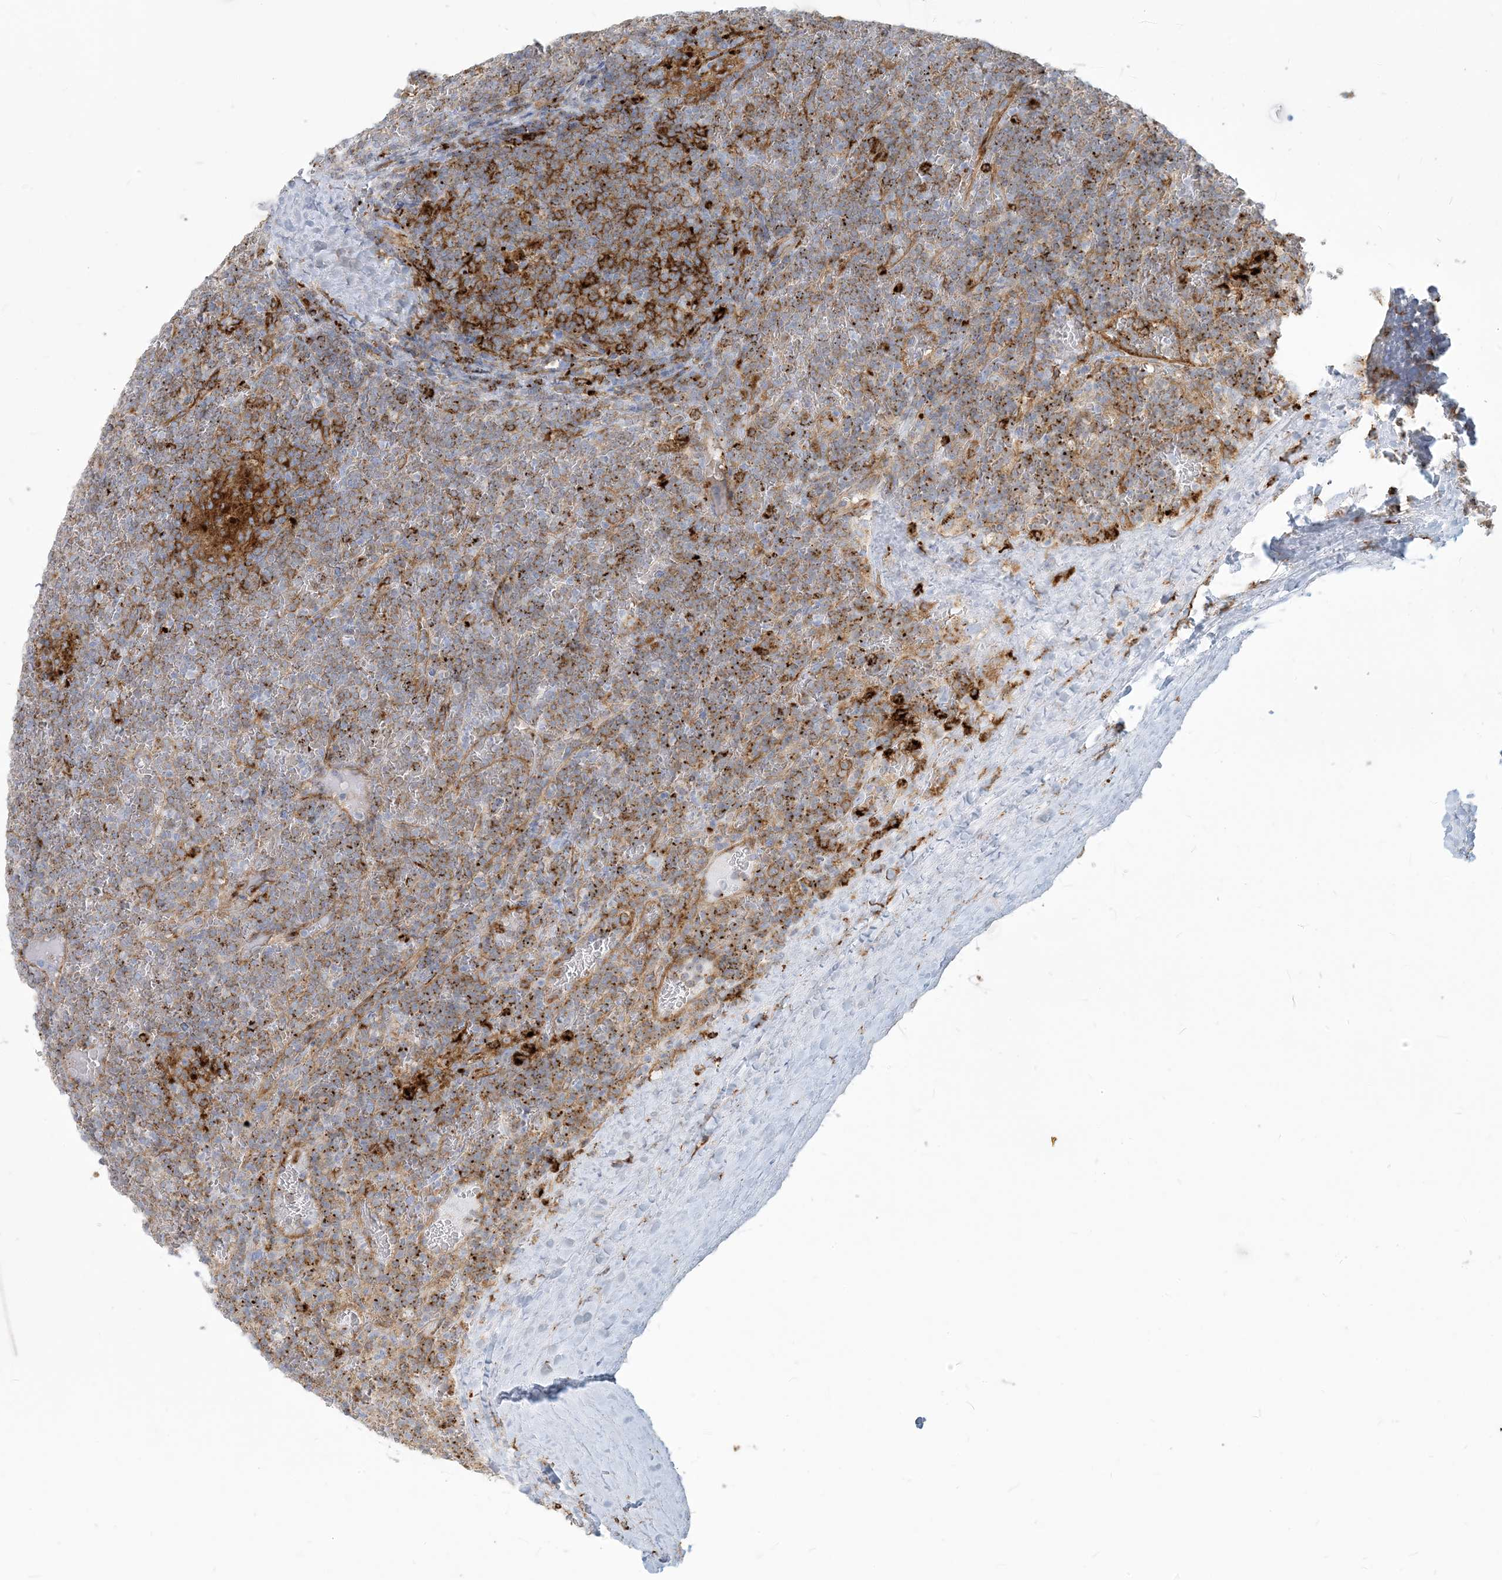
{"staining": {"intensity": "moderate", "quantity": ">75%", "location": "cytoplasmic/membranous"}, "tissue": "lymphoma", "cell_type": "Tumor cells", "image_type": "cancer", "snomed": [{"axis": "morphology", "description": "Malignant lymphoma, non-Hodgkin's type, Low grade"}, {"axis": "topography", "description": "Spleen"}], "caption": "DAB (3,3'-diaminobenzidine) immunohistochemical staining of human lymphoma exhibits moderate cytoplasmic/membranous protein staining in approximately >75% of tumor cells. (brown staining indicates protein expression, while blue staining denotes nuclei).", "gene": "HLA-DRB1", "patient": {"sex": "female", "age": 19}}